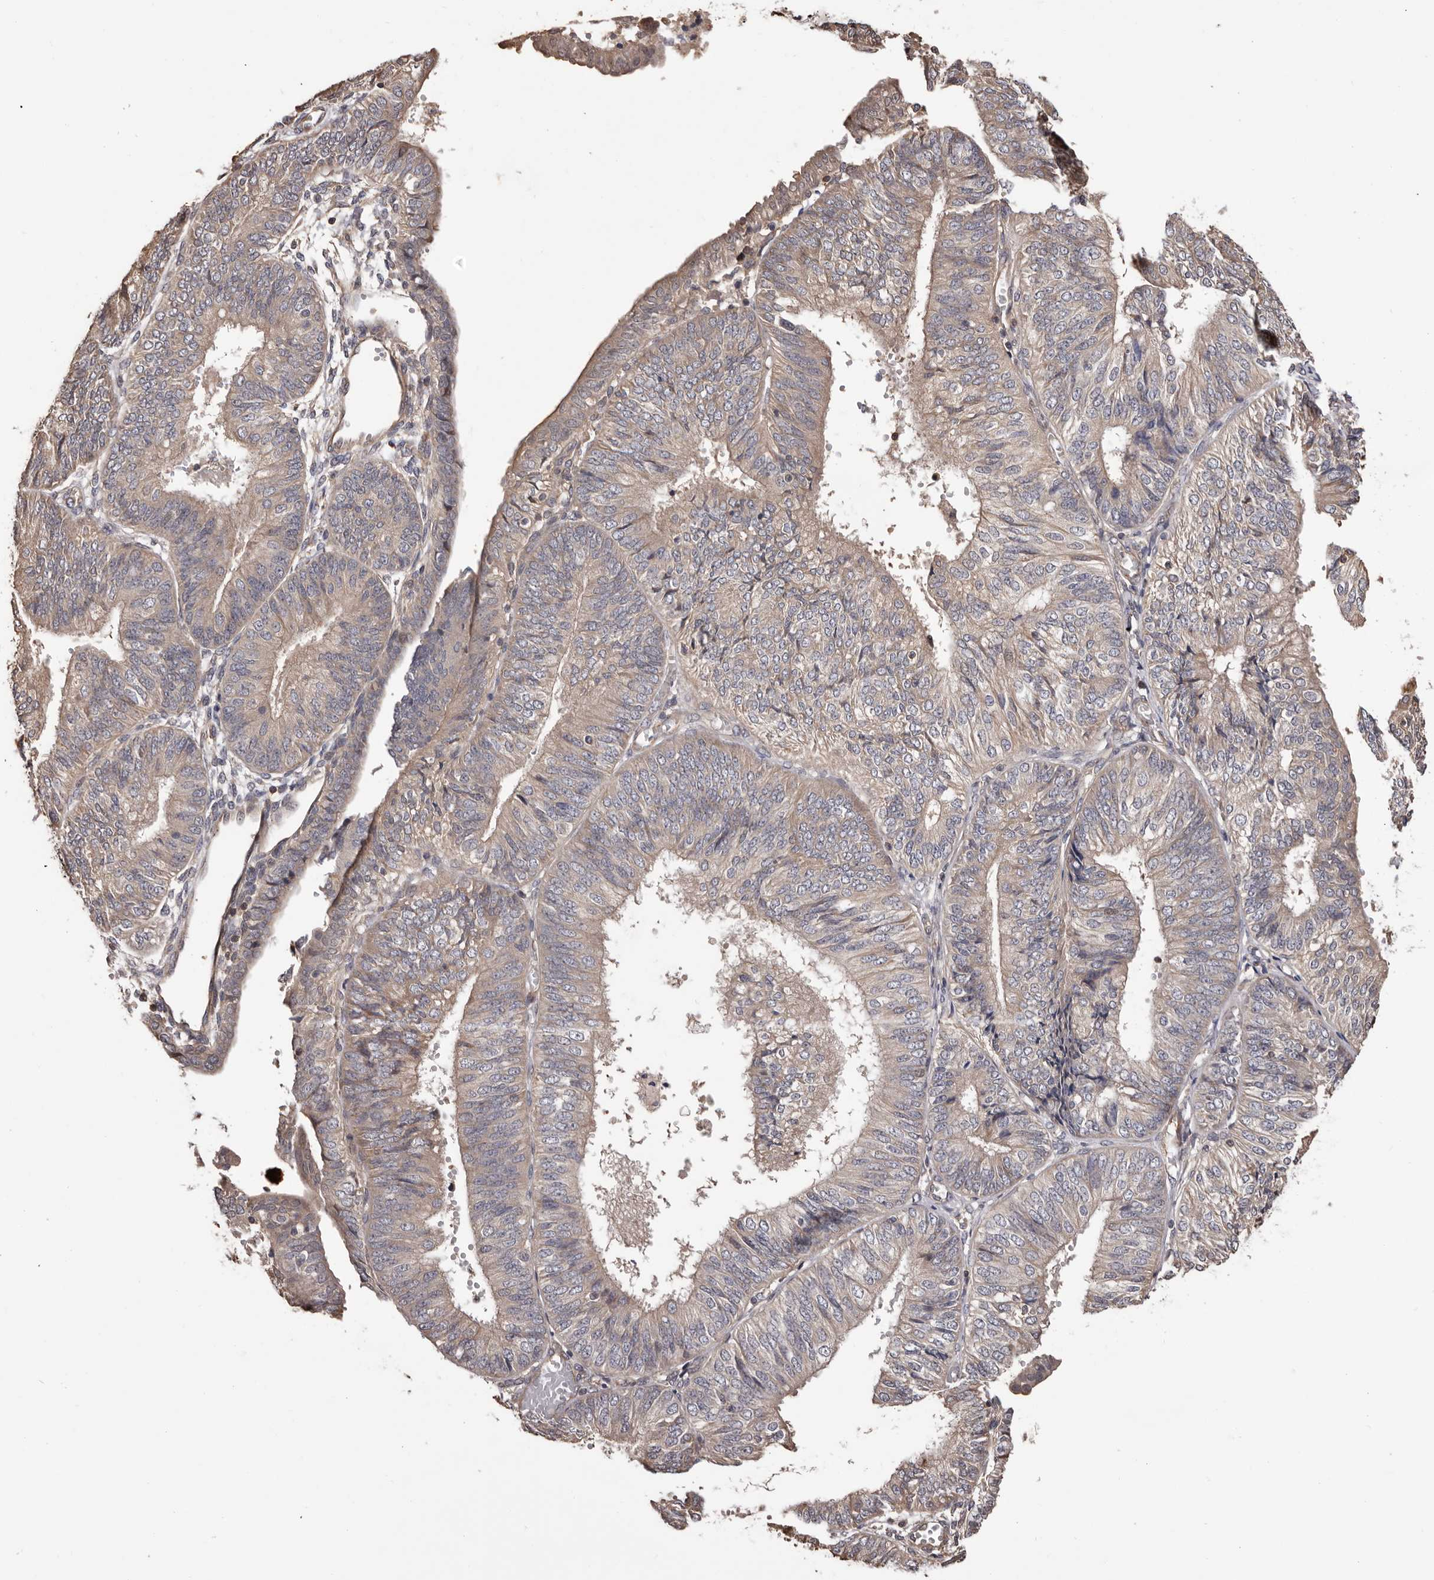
{"staining": {"intensity": "weak", "quantity": "<25%", "location": "cytoplasmic/membranous"}, "tissue": "endometrial cancer", "cell_type": "Tumor cells", "image_type": "cancer", "snomed": [{"axis": "morphology", "description": "Adenocarcinoma, NOS"}, {"axis": "topography", "description": "Endometrium"}], "caption": "IHC image of endometrial cancer stained for a protein (brown), which exhibits no expression in tumor cells.", "gene": "ADAMTS2", "patient": {"sex": "female", "age": 58}}